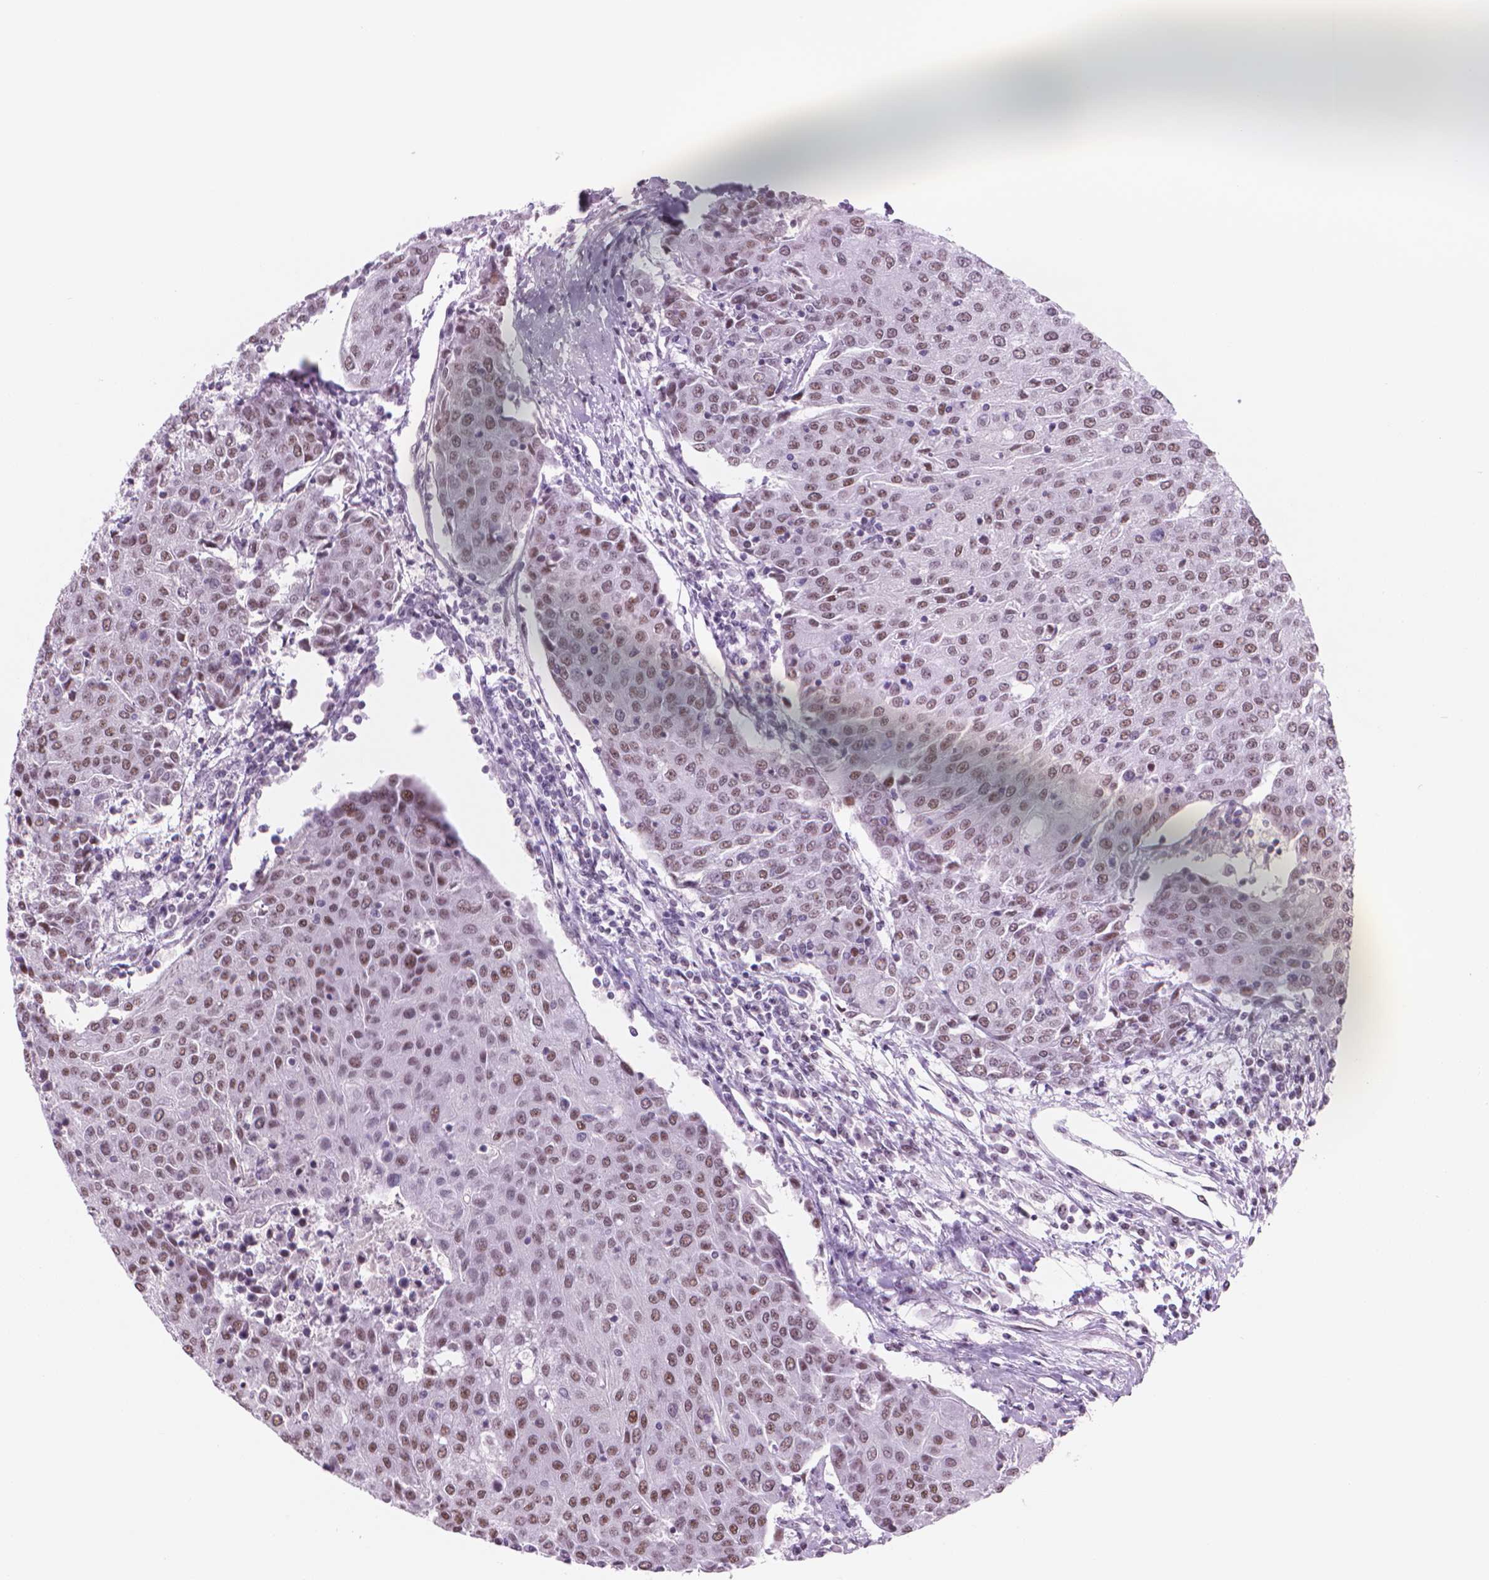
{"staining": {"intensity": "moderate", "quantity": ">75%", "location": "nuclear"}, "tissue": "urothelial cancer", "cell_type": "Tumor cells", "image_type": "cancer", "snomed": [{"axis": "morphology", "description": "Urothelial carcinoma, High grade"}, {"axis": "topography", "description": "Urinary bladder"}], "caption": "DAB (3,3'-diaminobenzidine) immunohistochemical staining of human urothelial carcinoma (high-grade) demonstrates moderate nuclear protein staining in about >75% of tumor cells.", "gene": "POLR3D", "patient": {"sex": "female", "age": 85}}